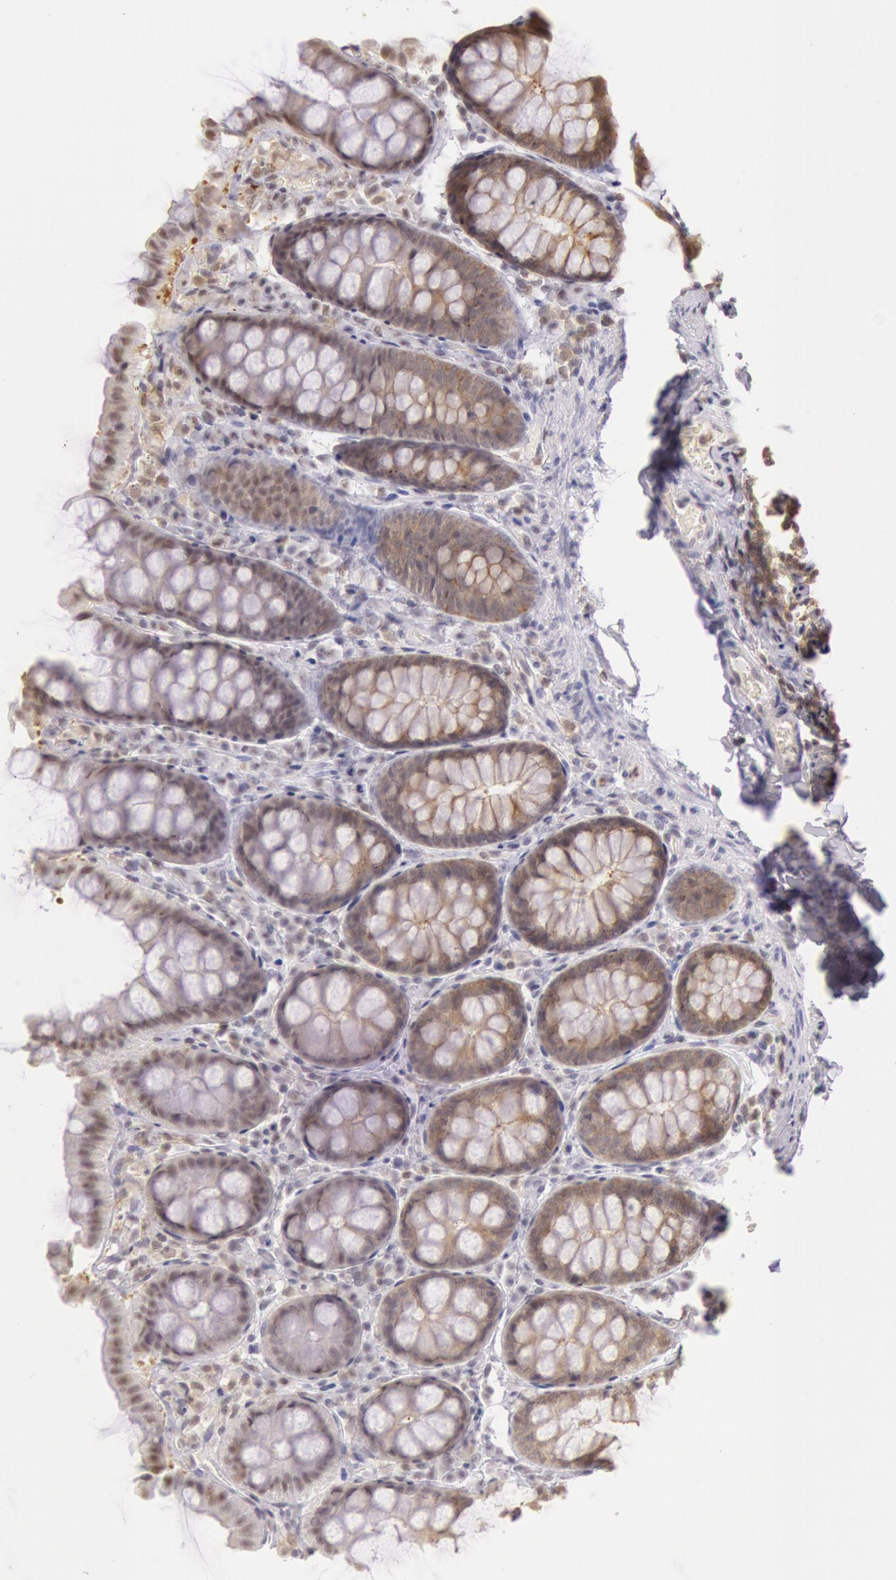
{"staining": {"intensity": "negative", "quantity": "none", "location": "none"}, "tissue": "colon", "cell_type": "Endothelial cells", "image_type": "normal", "snomed": [{"axis": "morphology", "description": "Normal tissue, NOS"}, {"axis": "topography", "description": "Colon"}], "caption": "Human colon stained for a protein using immunohistochemistry exhibits no staining in endothelial cells.", "gene": "HIF1A", "patient": {"sex": "female", "age": 61}}